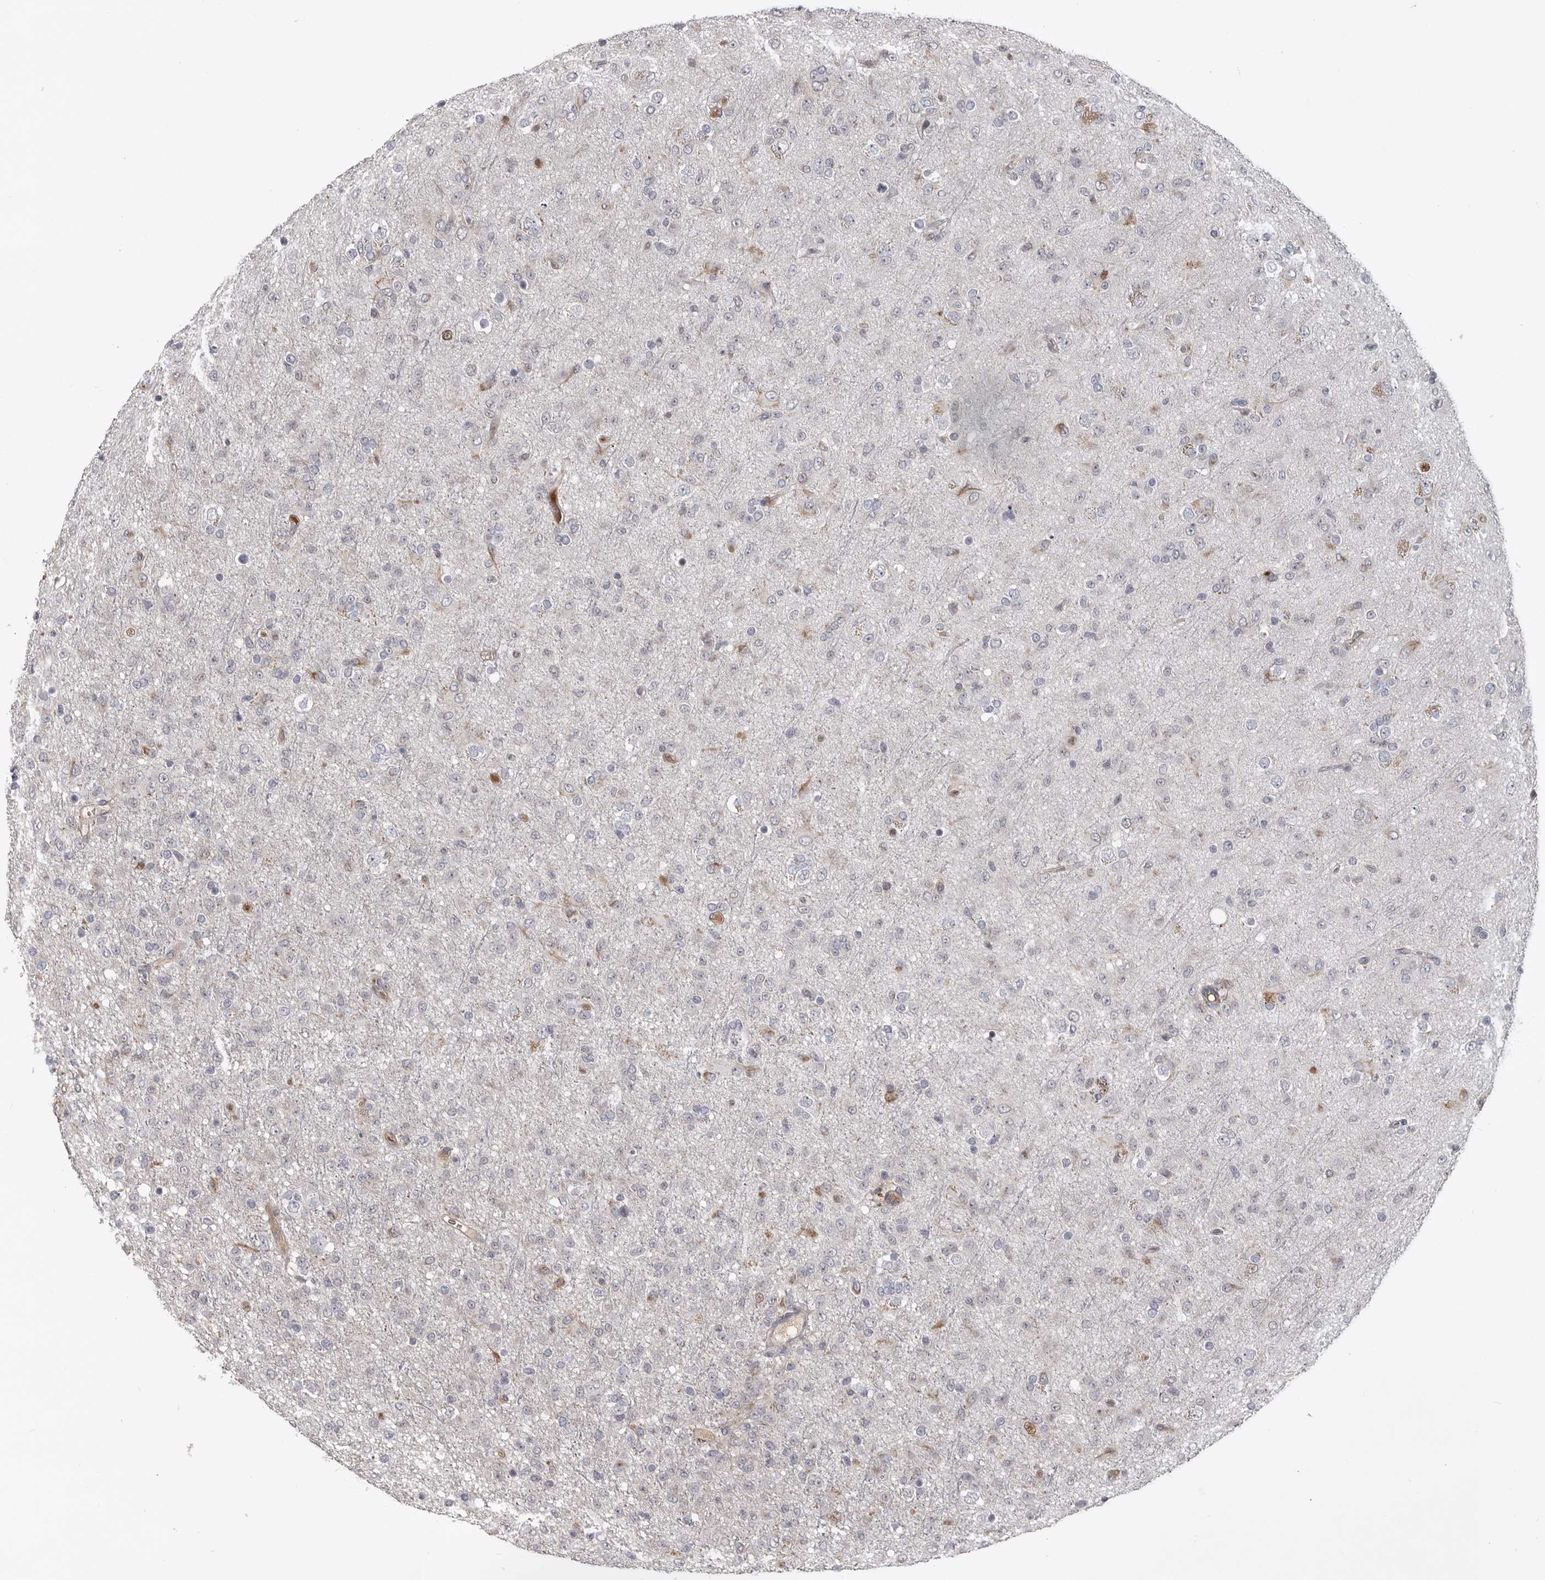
{"staining": {"intensity": "weak", "quantity": "<25%", "location": "cytoplasmic/membranous,nuclear"}, "tissue": "glioma", "cell_type": "Tumor cells", "image_type": "cancer", "snomed": [{"axis": "morphology", "description": "Glioma, malignant, Low grade"}, {"axis": "topography", "description": "Brain"}], "caption": "This is a histopathology image of immunohistochemistry (IHC) staining of glioma, which shows no expression in tumor cells. (DAB (3,3'-diaminobenzidine) IHC, high magnification).", "gene": "ZNF277", "patient": {"sex": "male", "age": 65}}